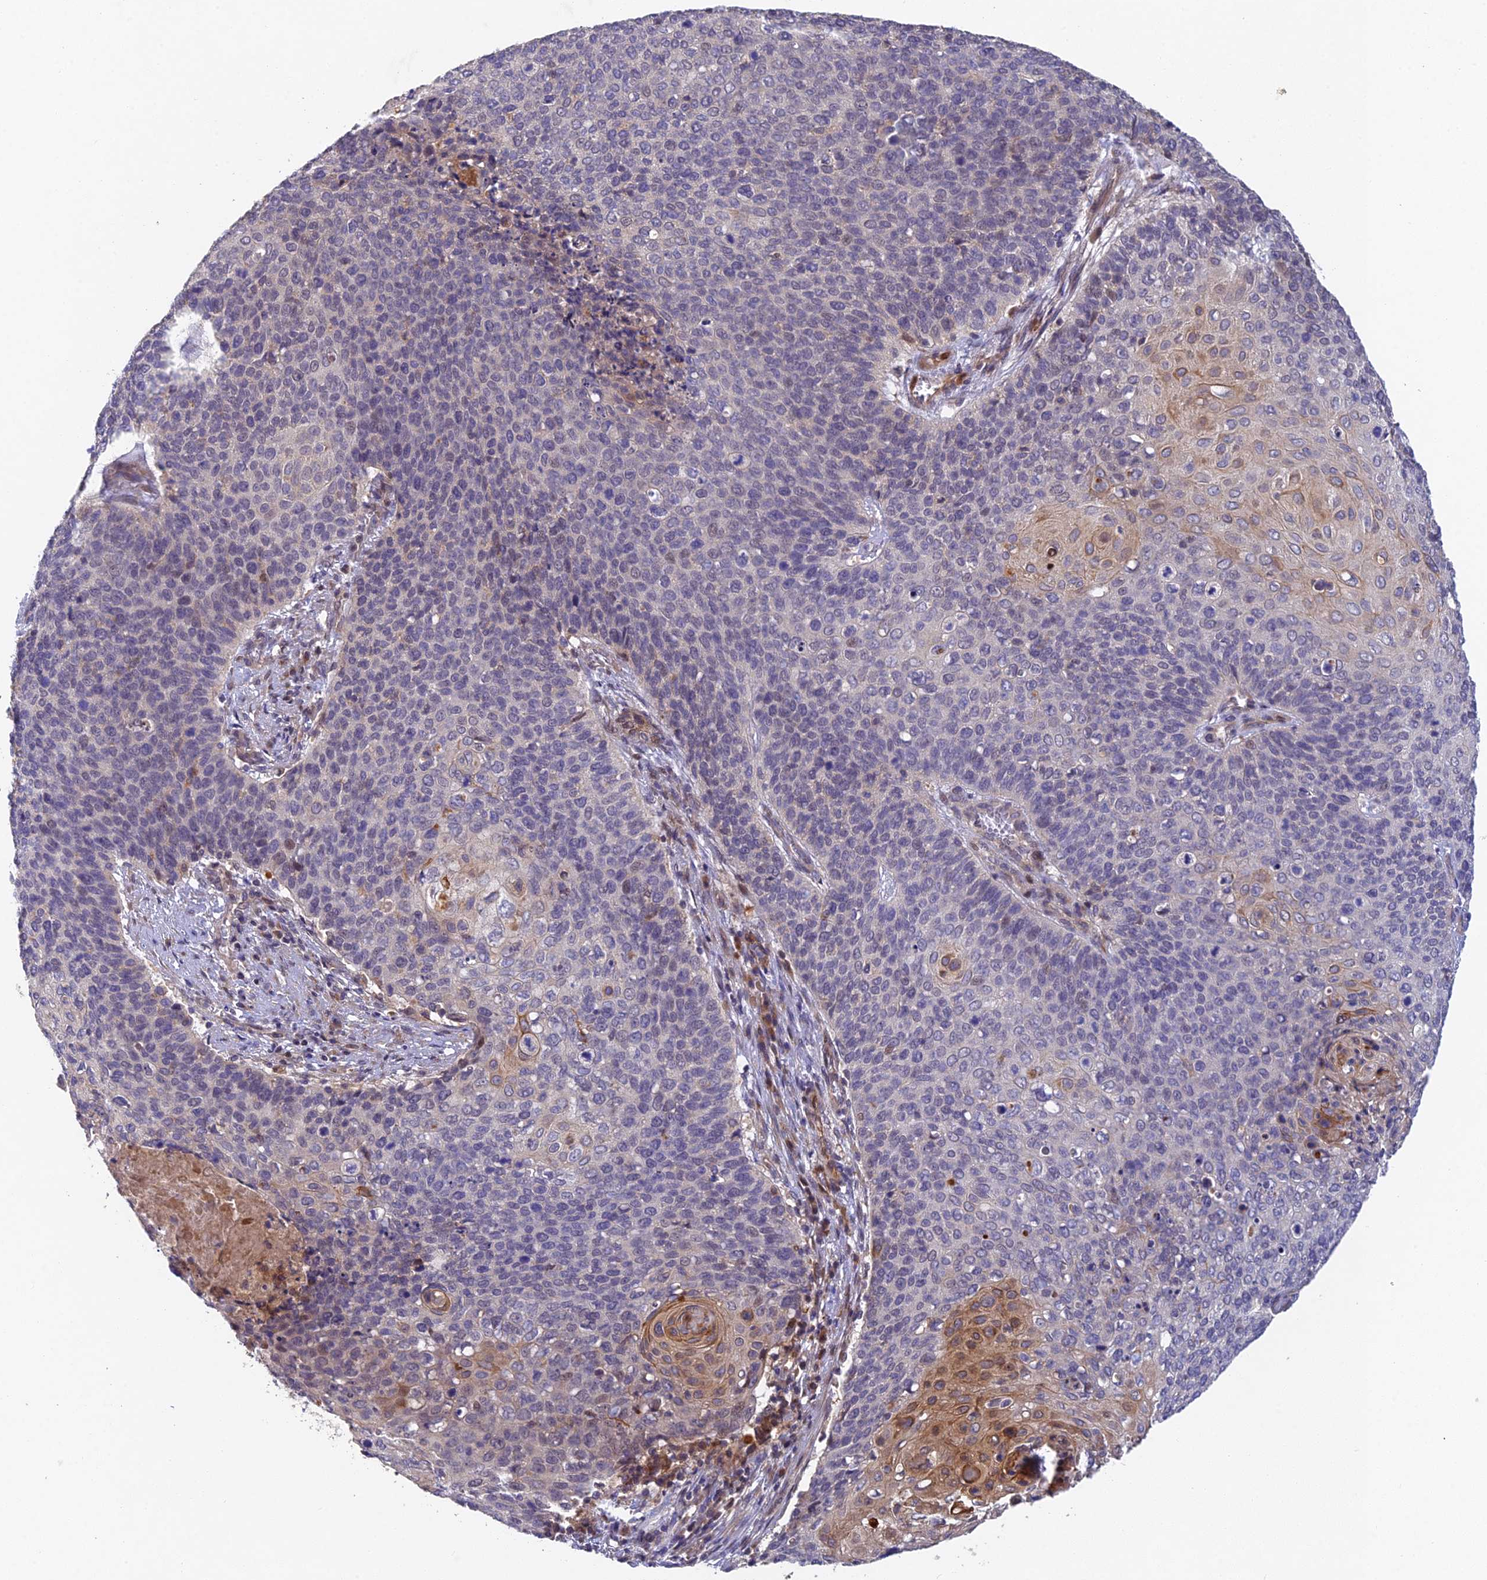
{"staining": {"intensity": "weak", "quantity": "<25%", "location": "cytoplasmic/membranous"}, "tissue": "cervical cancer", "cell_type": "Tumor cells", "image_type": "cancer", "snomed": [{"axis": "morphology", "description": "Squamous cell carcinoma, NOS"}, {"axis": "topography", "description": "Cervix"}], "caption": "The image shows no significant expression in tumor cells of squamous cell carcinoma (cervical). (DAB immunohistochemistry, high magnification).", "gene": "NSMCE1", "patient": {"sex": "female", "age": 39}}